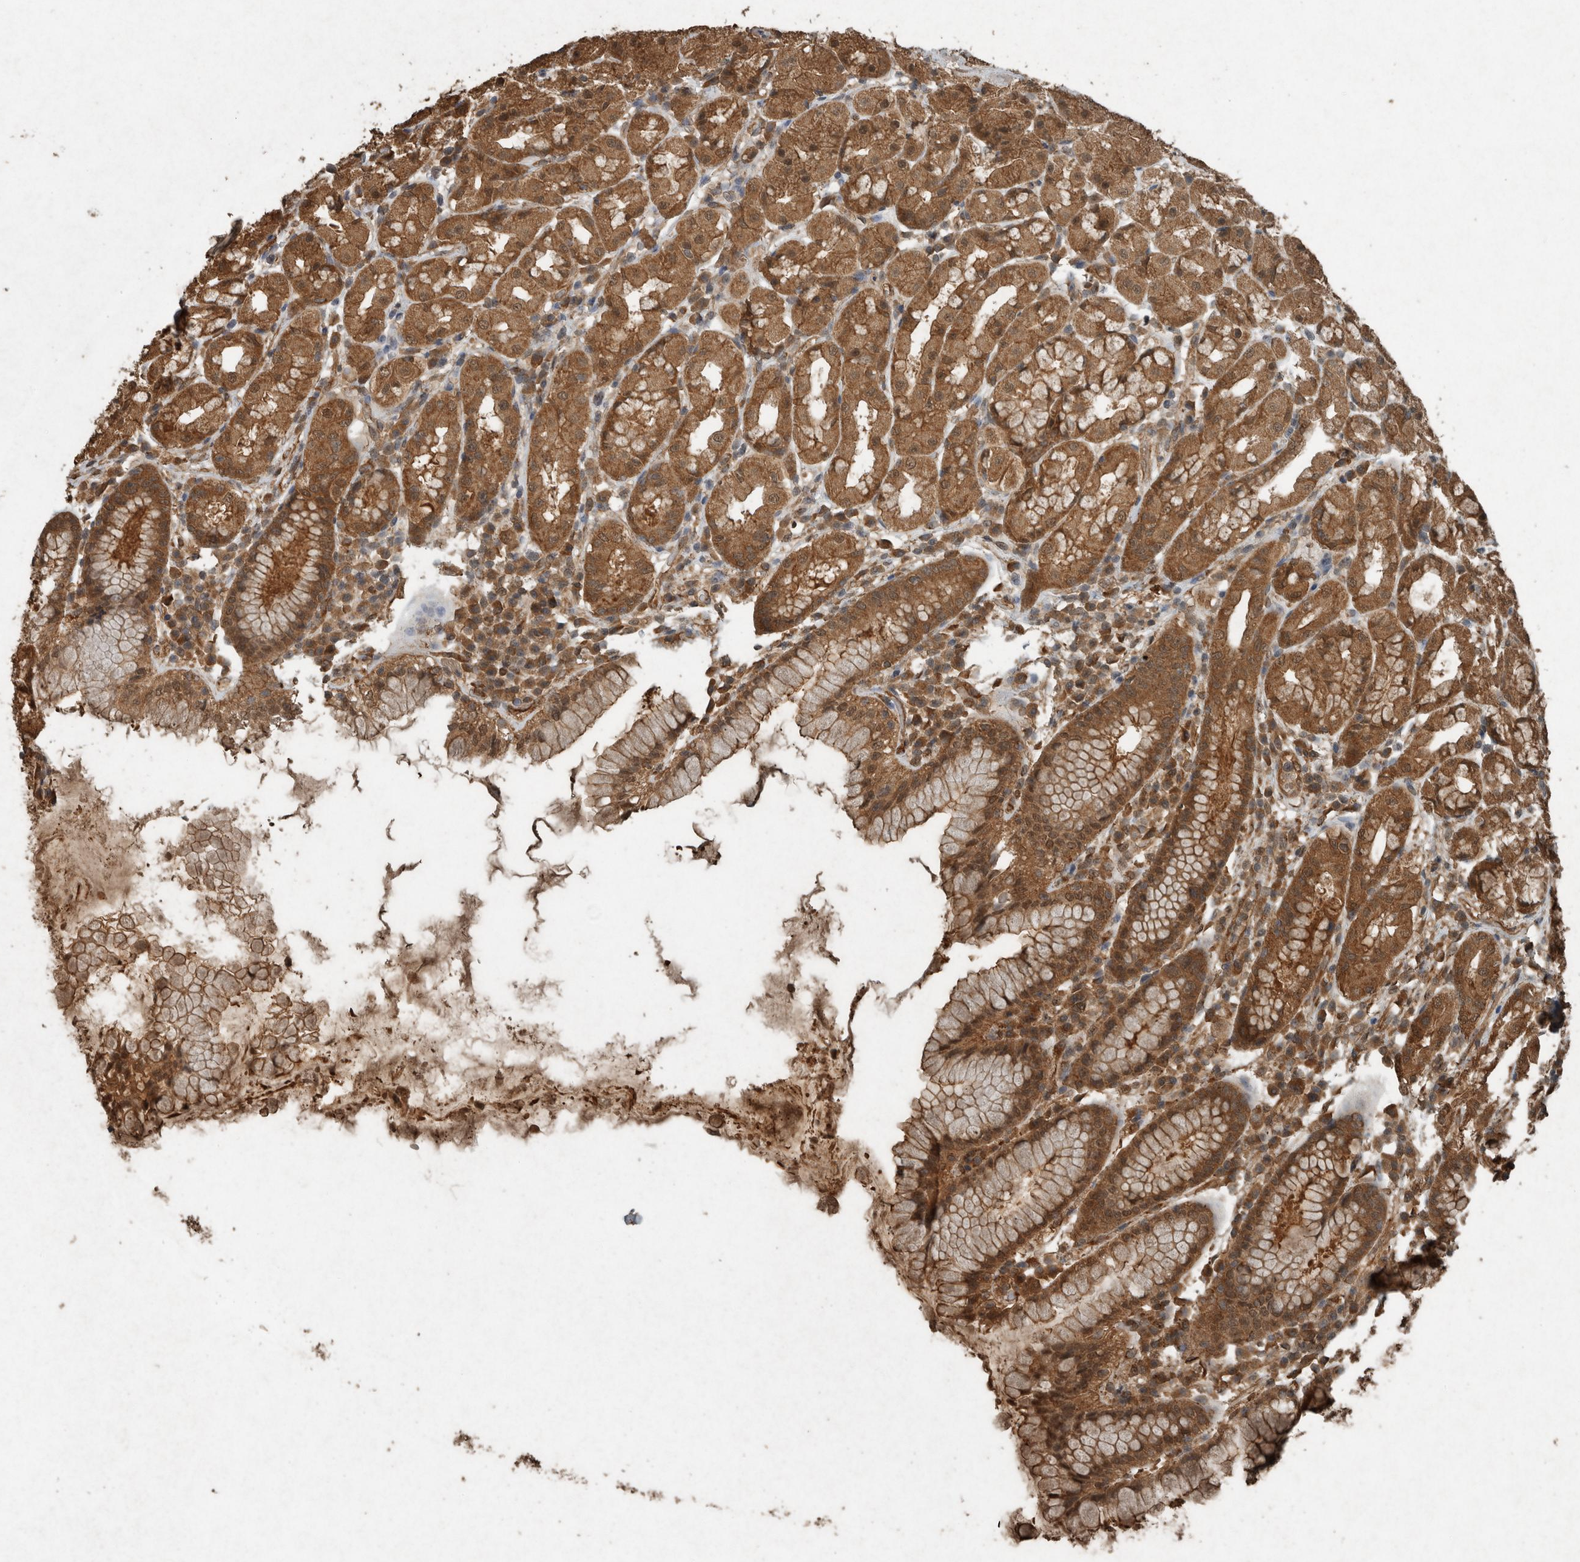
{"staining": {"intensity": "moderate", "quantity": ">75%", "location": "cytoplasmic/membranous,nuclear"}, "tissue": "stomach", "cell_type": "Glandular cells", "image_type": "normal", "snomed": [{"axis": "morphology", "description": "Normal tissue, NOS"}, {"axis": "topography", "description": "Stomach, lower"}], "caption": "Benign stomach was stained to show a protein in brown. There is medium levels of moderate cytoplasmic/membranous,nuclear positivity in approximately >75% of glandular cells. (DAB = brown stain, brightfield microscopy at high magnification).", "gene": "ARHGEF12", "patient": {"sex": "female", "age": 56}}